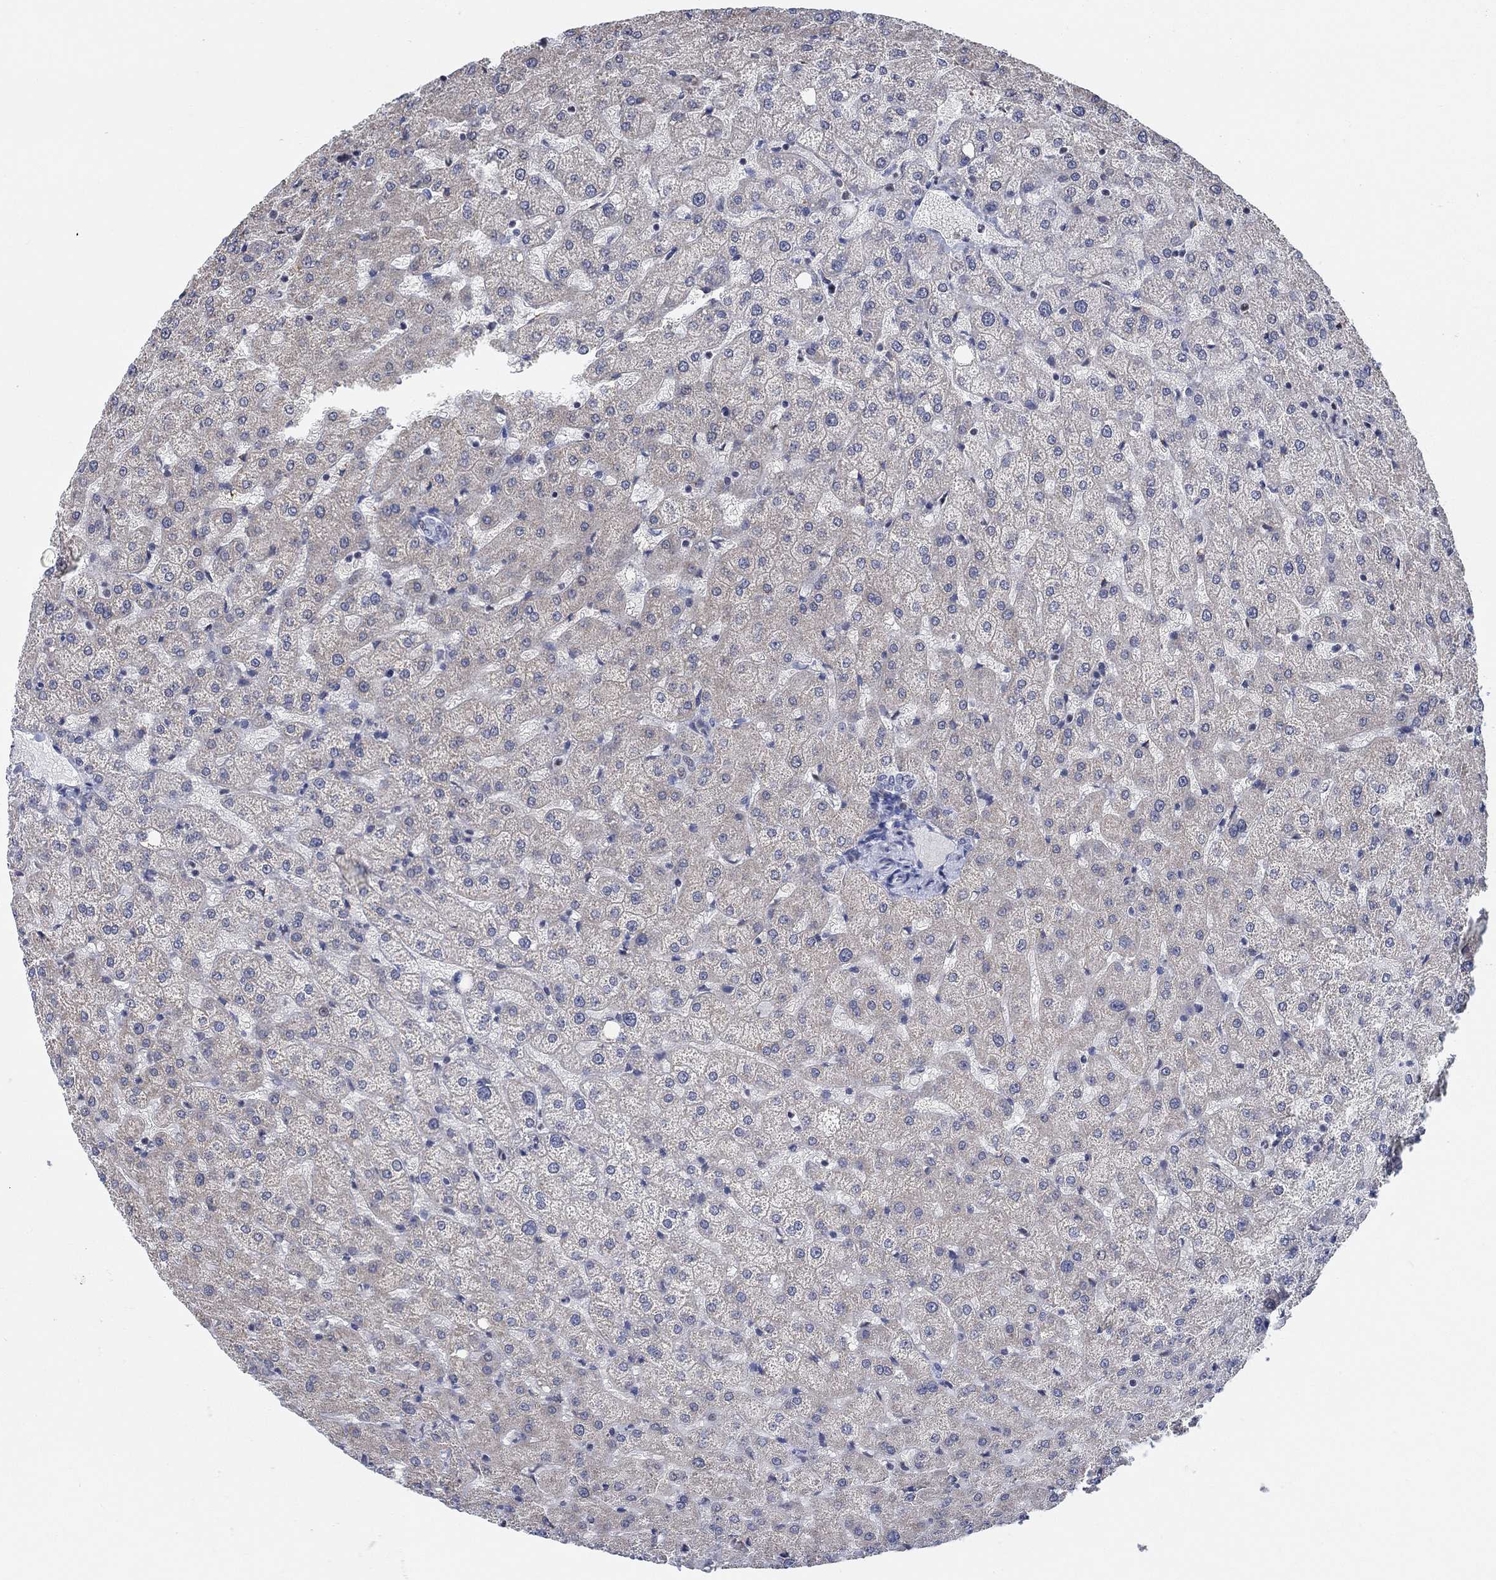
{"staining": {"intensity": "negative", "quantity": "none", "location": "none"}, "tissue": "liver", "cell_type": "Cholangiocytes", "image_type": "normal", "snomed": [{"axis": "morphology", "description": "Normal tissue, NOS"}, {"axis": "topography", "description": "Liver"}], "caption": "The immunohistochemistry micrograph has no significant positivity in cholangiocytes of liver. Brightfield microscopy of immunohistochemistry stained with DAB (3,3'-diaminobenzidine) (brown) and hematoxylin (blue), captured at high magnification.", "gene": "KCNH8", "patient": {"sex": "female", "age": 50}}